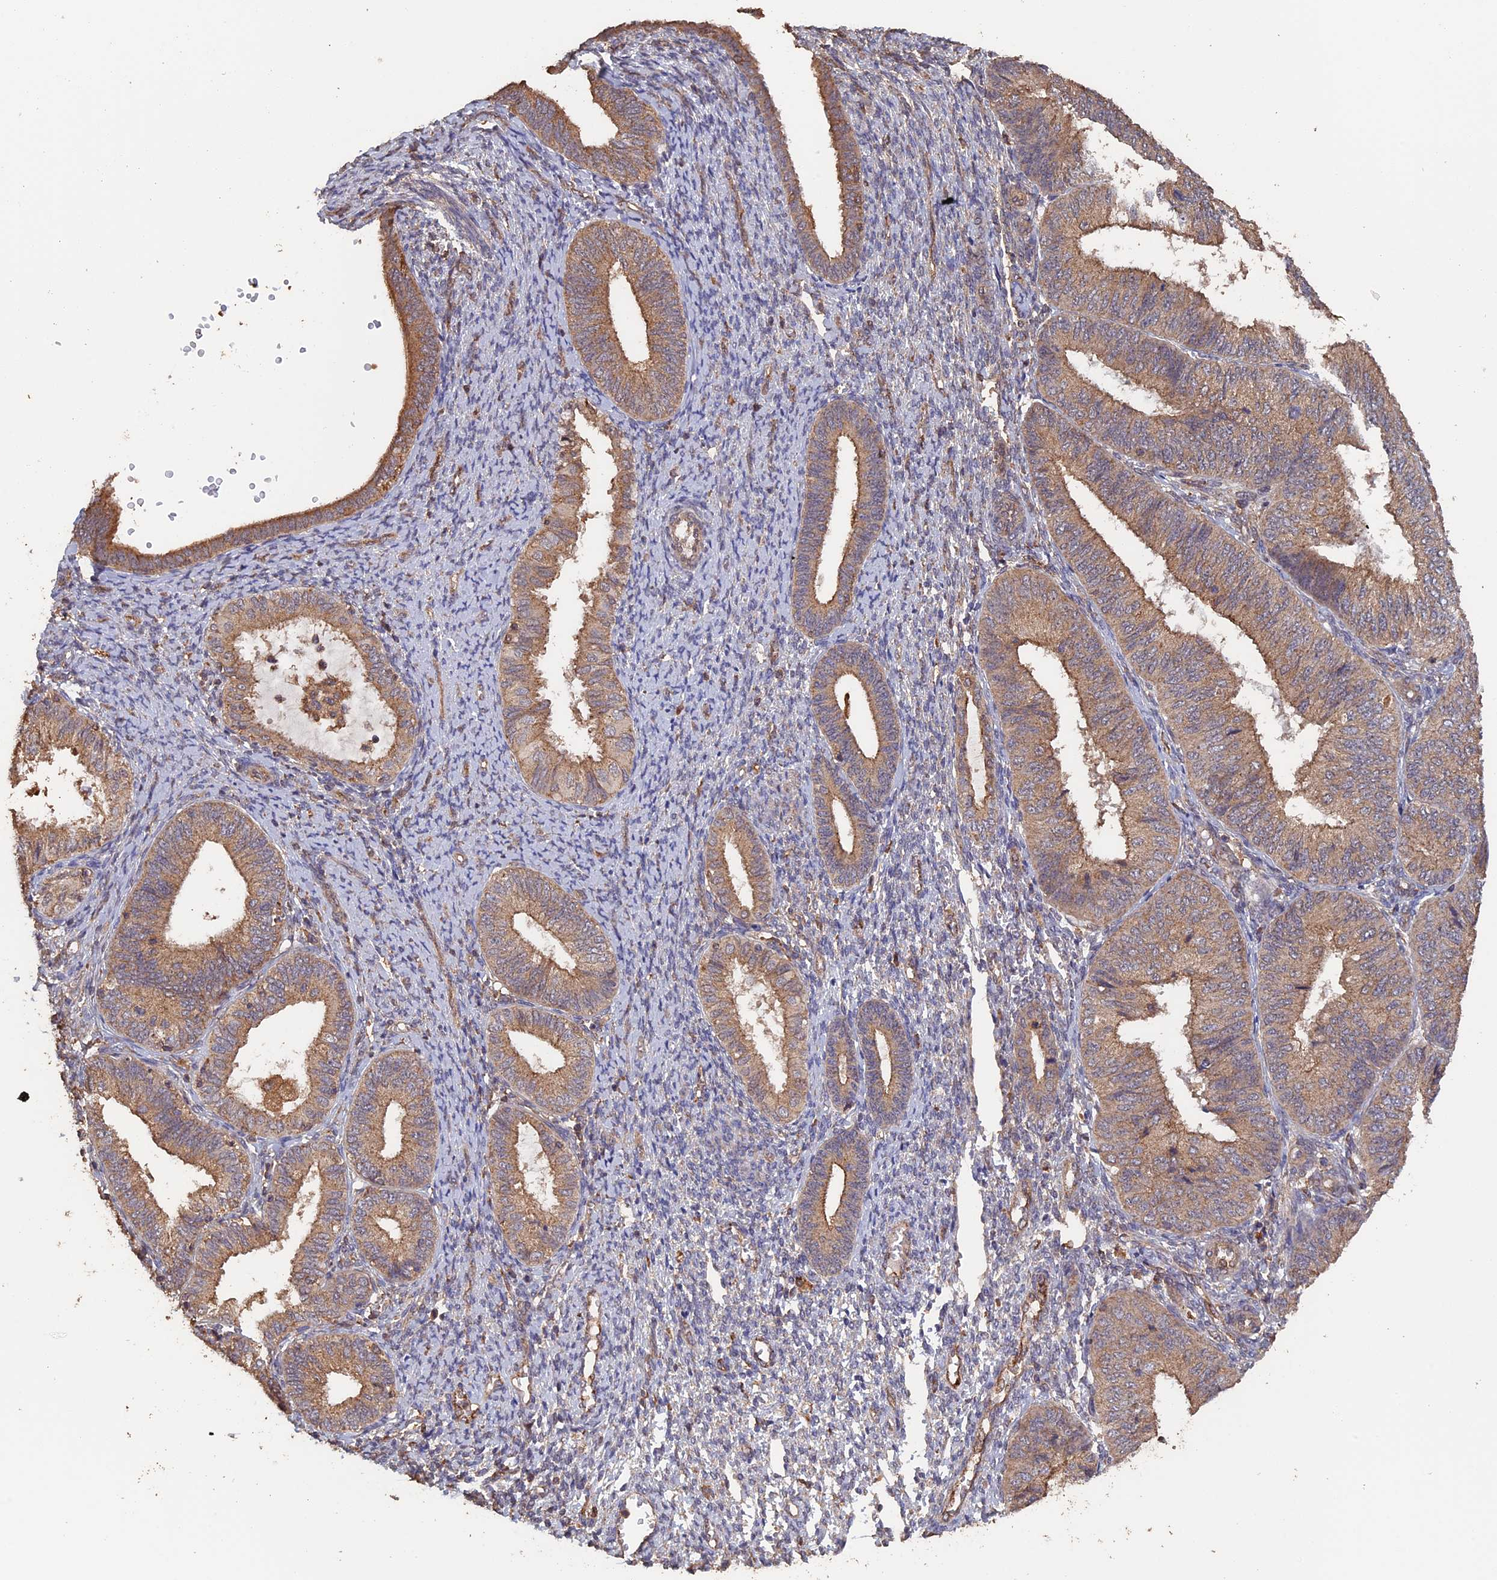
{"staining": {"intensity": "moderate", "quantity": ">75%", "location": "cytoplasmic/membranous"}, "tissue": "endometrial cancer", "cell_type": "Tumor cells", "image_type": "cancer", "snomed": [{"axis": "morphology", "description": "Adenocarcinoma, NOS"}, {"axis": "topography", "description": "Endometrium"}], "caption": "Immunohistochemical staining of endometrial adenocarcinoma demonstrates medium levels of moderate cytoplasmic/membranous protein expression in about >75% of tumor cells. (DAB (3,3'-diaminobenzidine) IHC with brightfield microscopy, high magnification).", "gene": "PIGQ", "patient": {"sex": "female", "age": 58}}